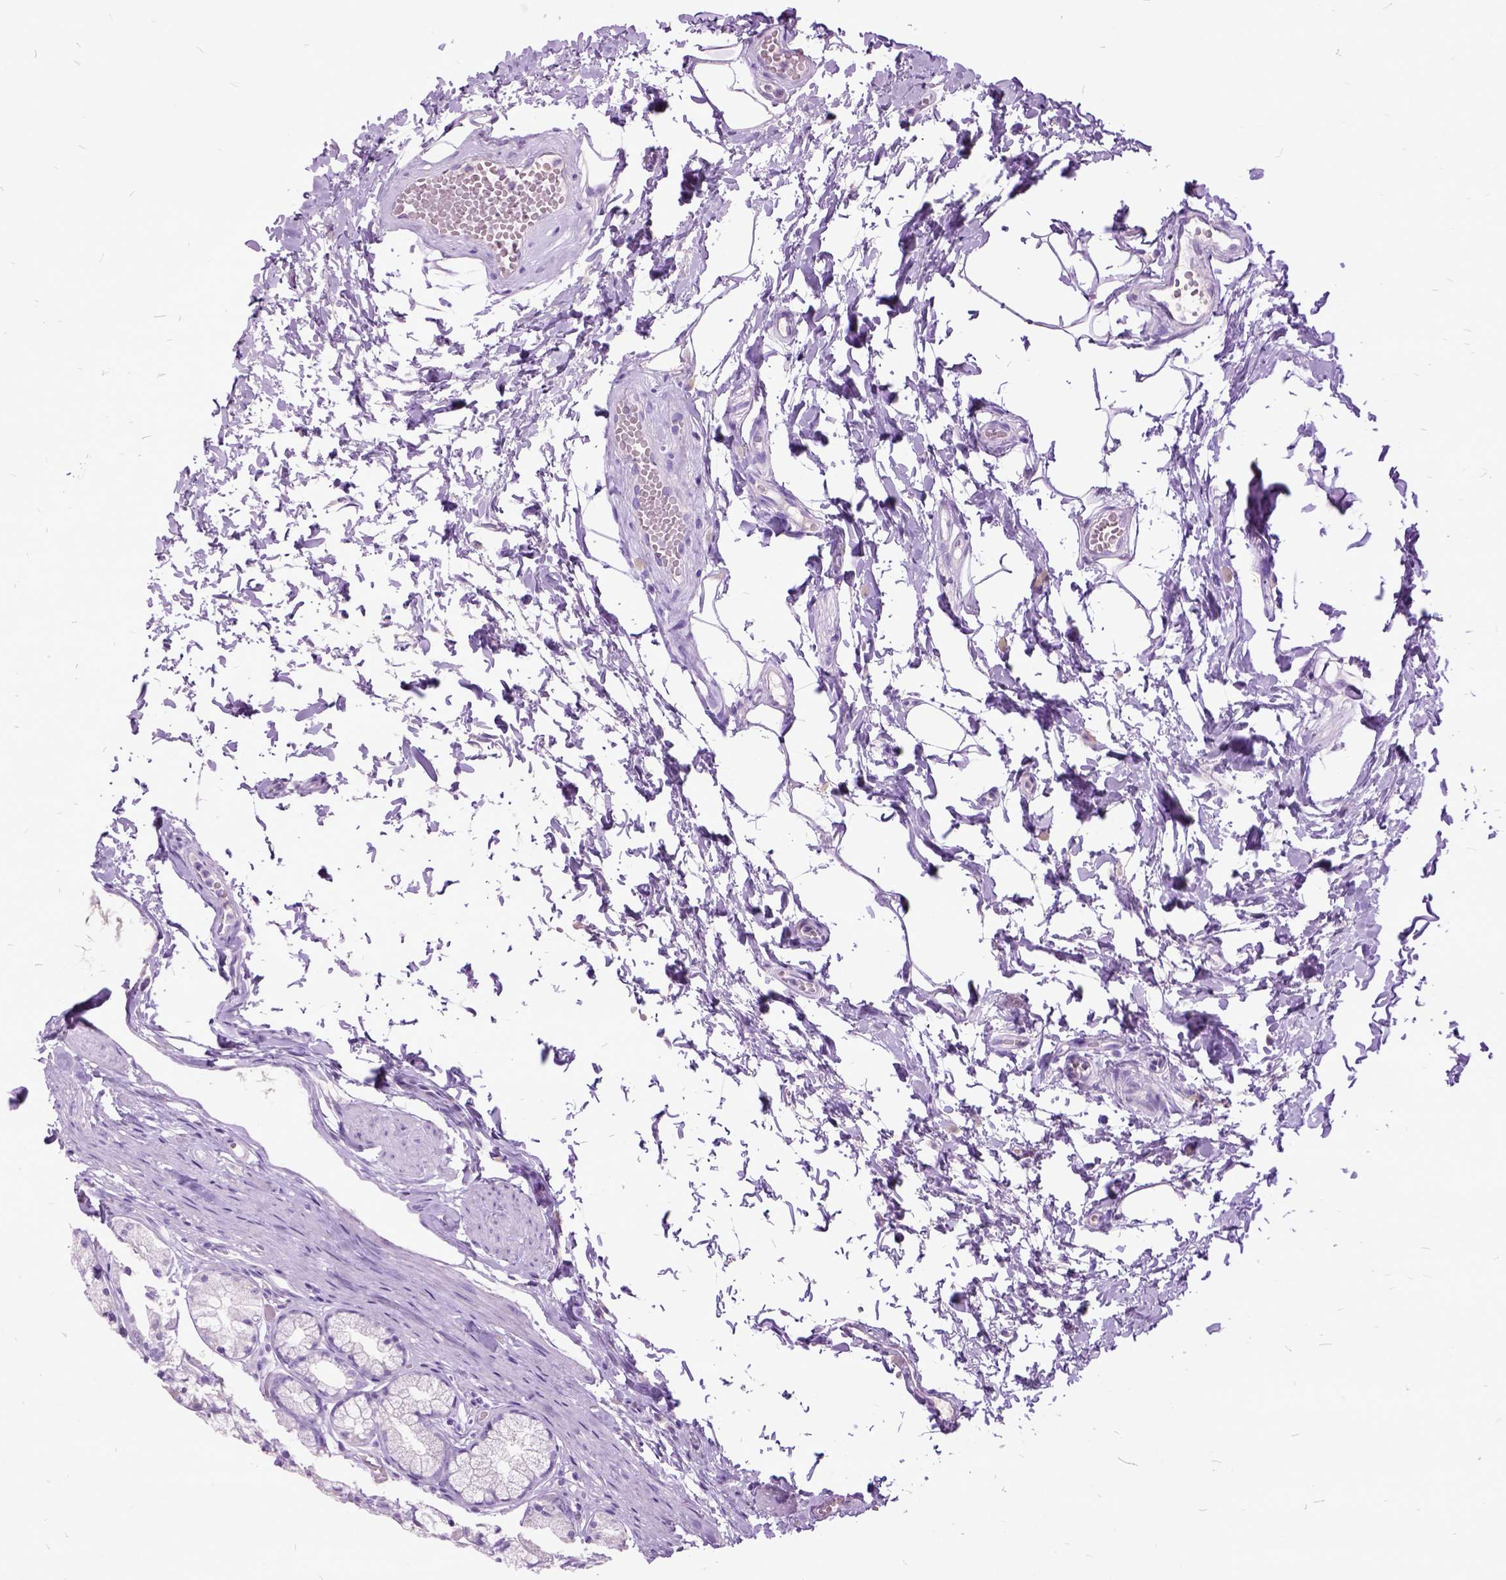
{"staining": {"intensity": "negative", "quantity": "none", "location": "none"}, "tissue": "stomach", "cell_type": "Glandular cells", "image_type": "normal", "snomed": [{"axis": "morphology", "description": "Normal tissue, NOS"}, {"axis": "topography", "description": "Stomach"}], "caption": "A high-resolution photomicrograph shows immunohistochemistry staining of benign stomach, which demonstrates no significant expression in glandular cells. Brightfield microscopy of immunohistochemistry (IHC) stained with DAB (brown) and hematoxylin (blue), captured at high magnification.", "gene": "MME", "patient": {"sex": "male", "age": 70}}